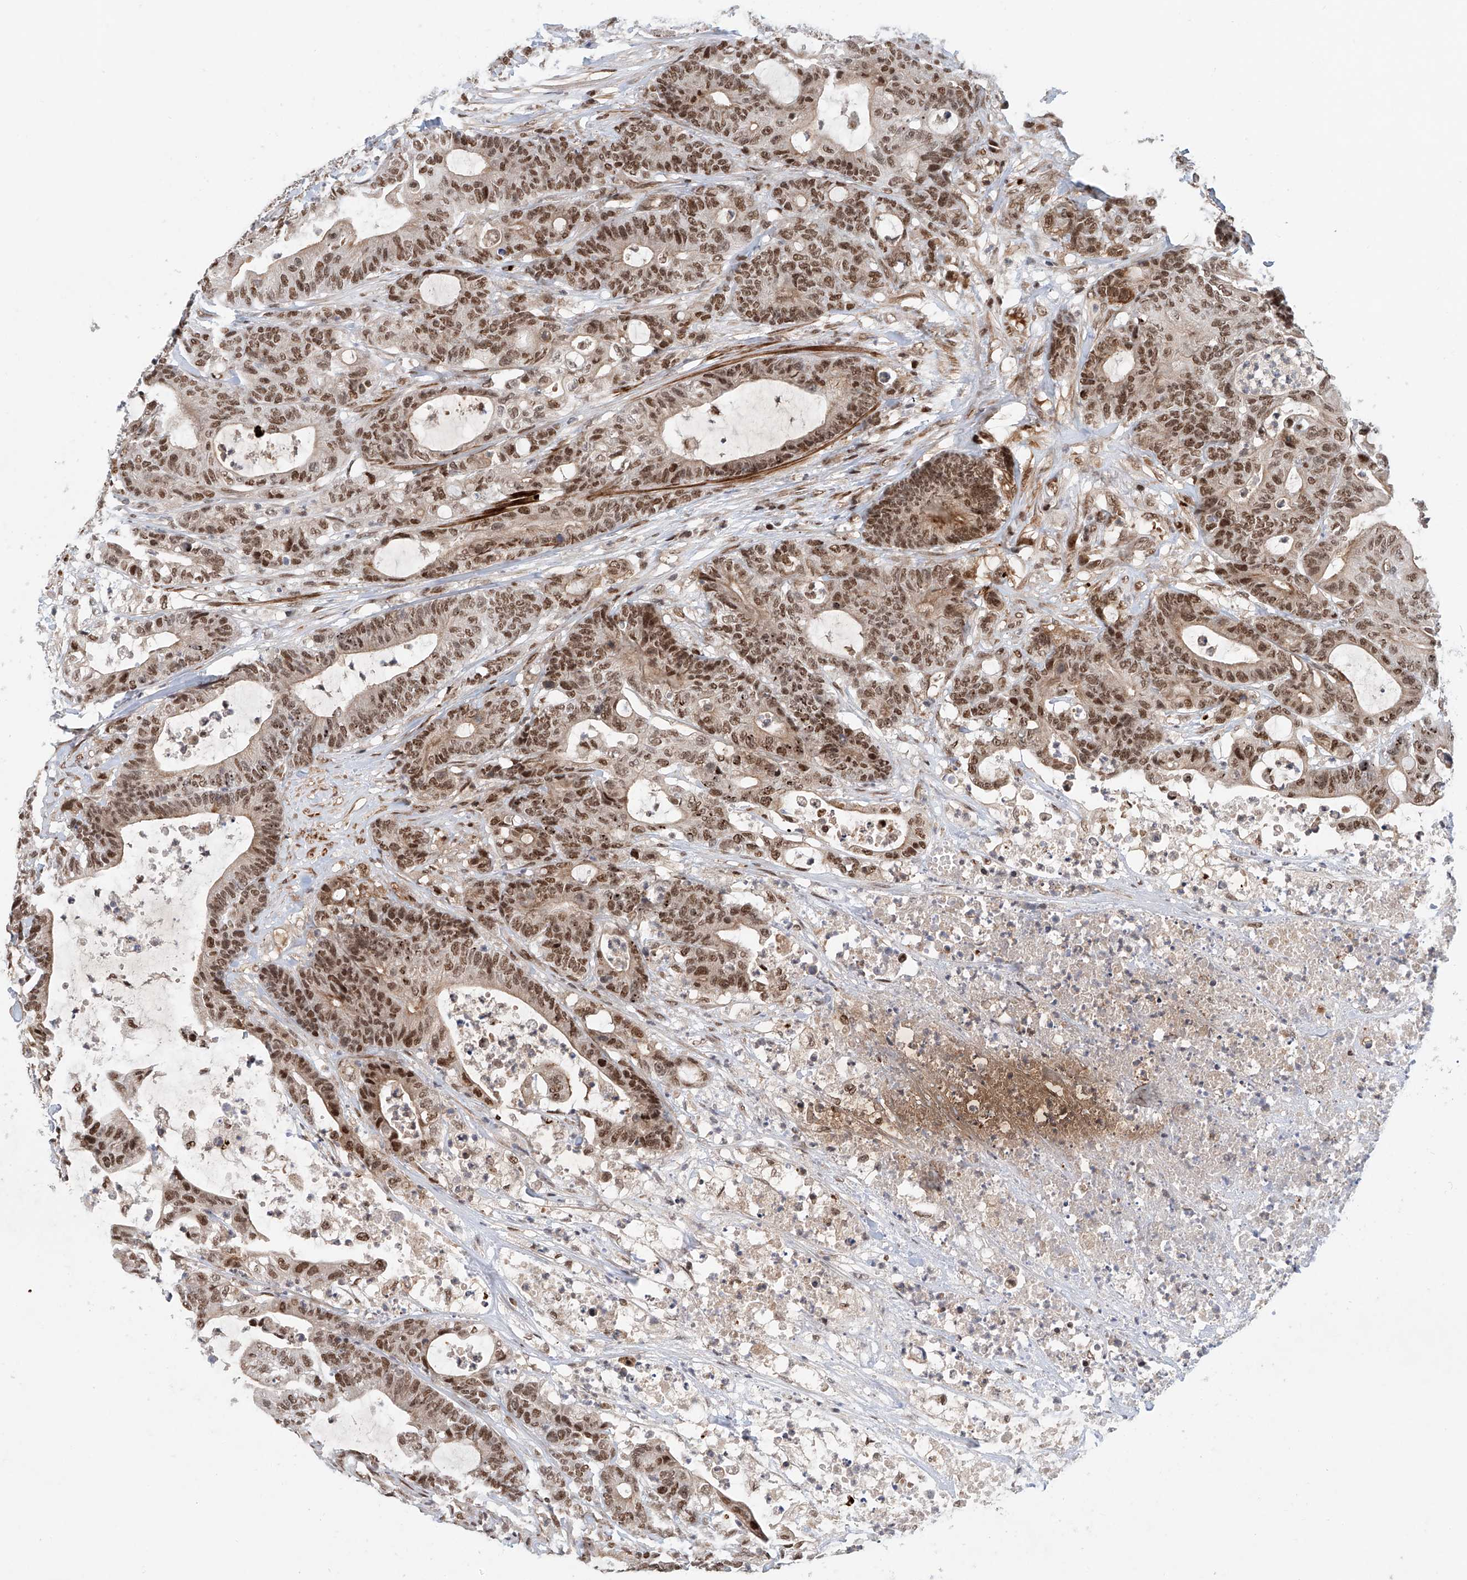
{"staining": {"intensity": "strong", "quantity": ">75%", "location": "nuclear"}, "tissue": "colorectal cancer", "cell_type": "Tumor cells", "image_type": "cancer", "snomed": [{"axis": "morphology", "description": "Adenocarcinoma, NOS"}, {"axis": "topography", "description": "Colon"}], "caption": "Human colorectal cancer stained with a protein marker shows strong staining in tumor cells.", "gene": "ZNF470", "patient": {"sex": "female", "age": 84}}